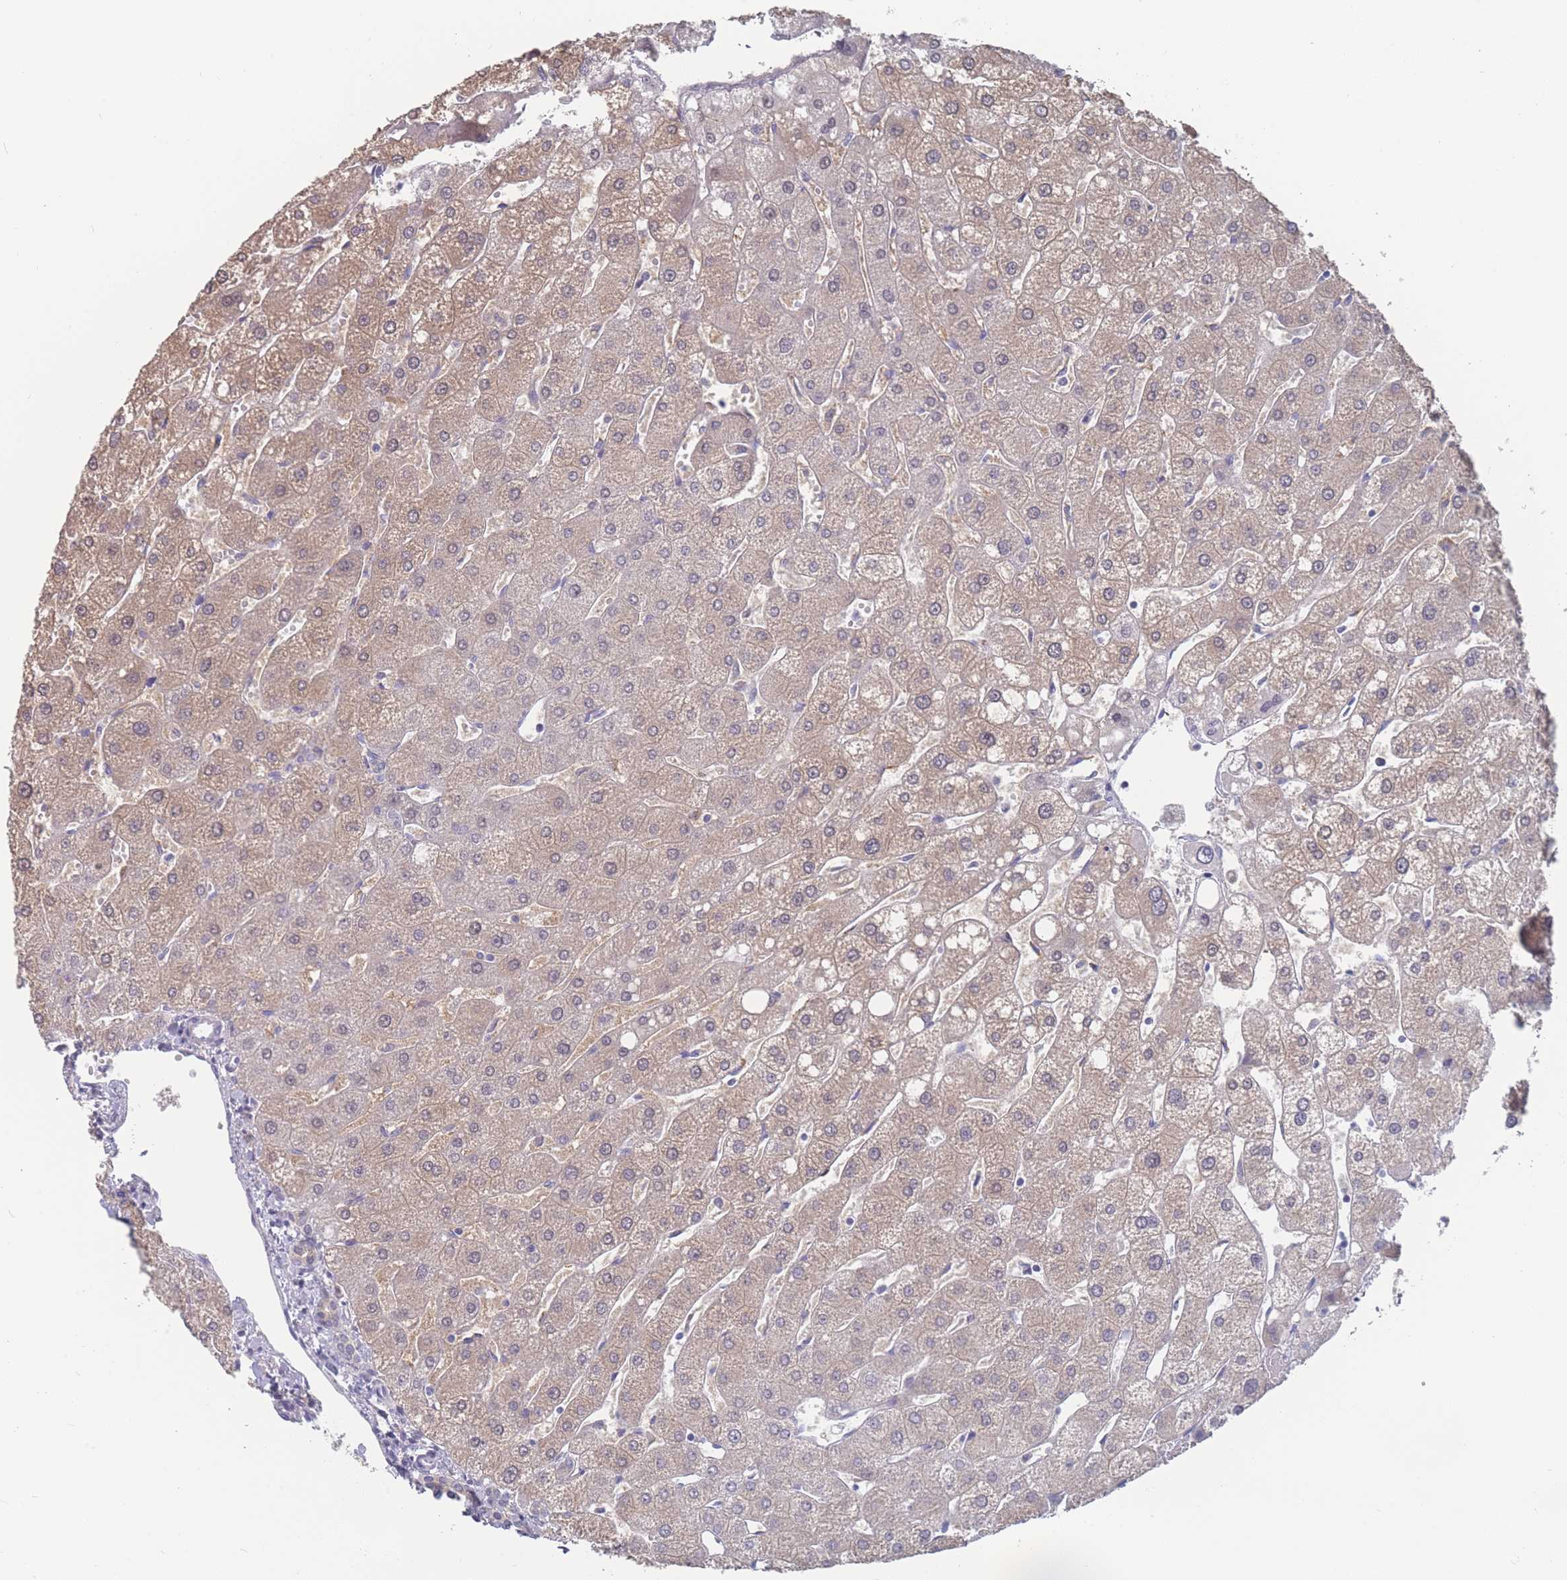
{"staining": {"intensity": "negative", "quantity": "none", "location": "none"}, "tissue": "liver", "cell_type": "Cholangiocytes", "image_type": "normal", "snomed": [{"axis": "morphology", "description": "Normal tissue, NOS"}, {"axis": "topography", "description": "Liver"}], "caption": "Cholangiocytes are negative for brown protein staining in unremarkable liver. (Brightfield microscopy of DAB (3,3'-diaminobenzidine) immunohistochemistry (IHC) at high magnification).", "gene": "CYP51A1", "patient": {"sex": "male", "age": 67}}